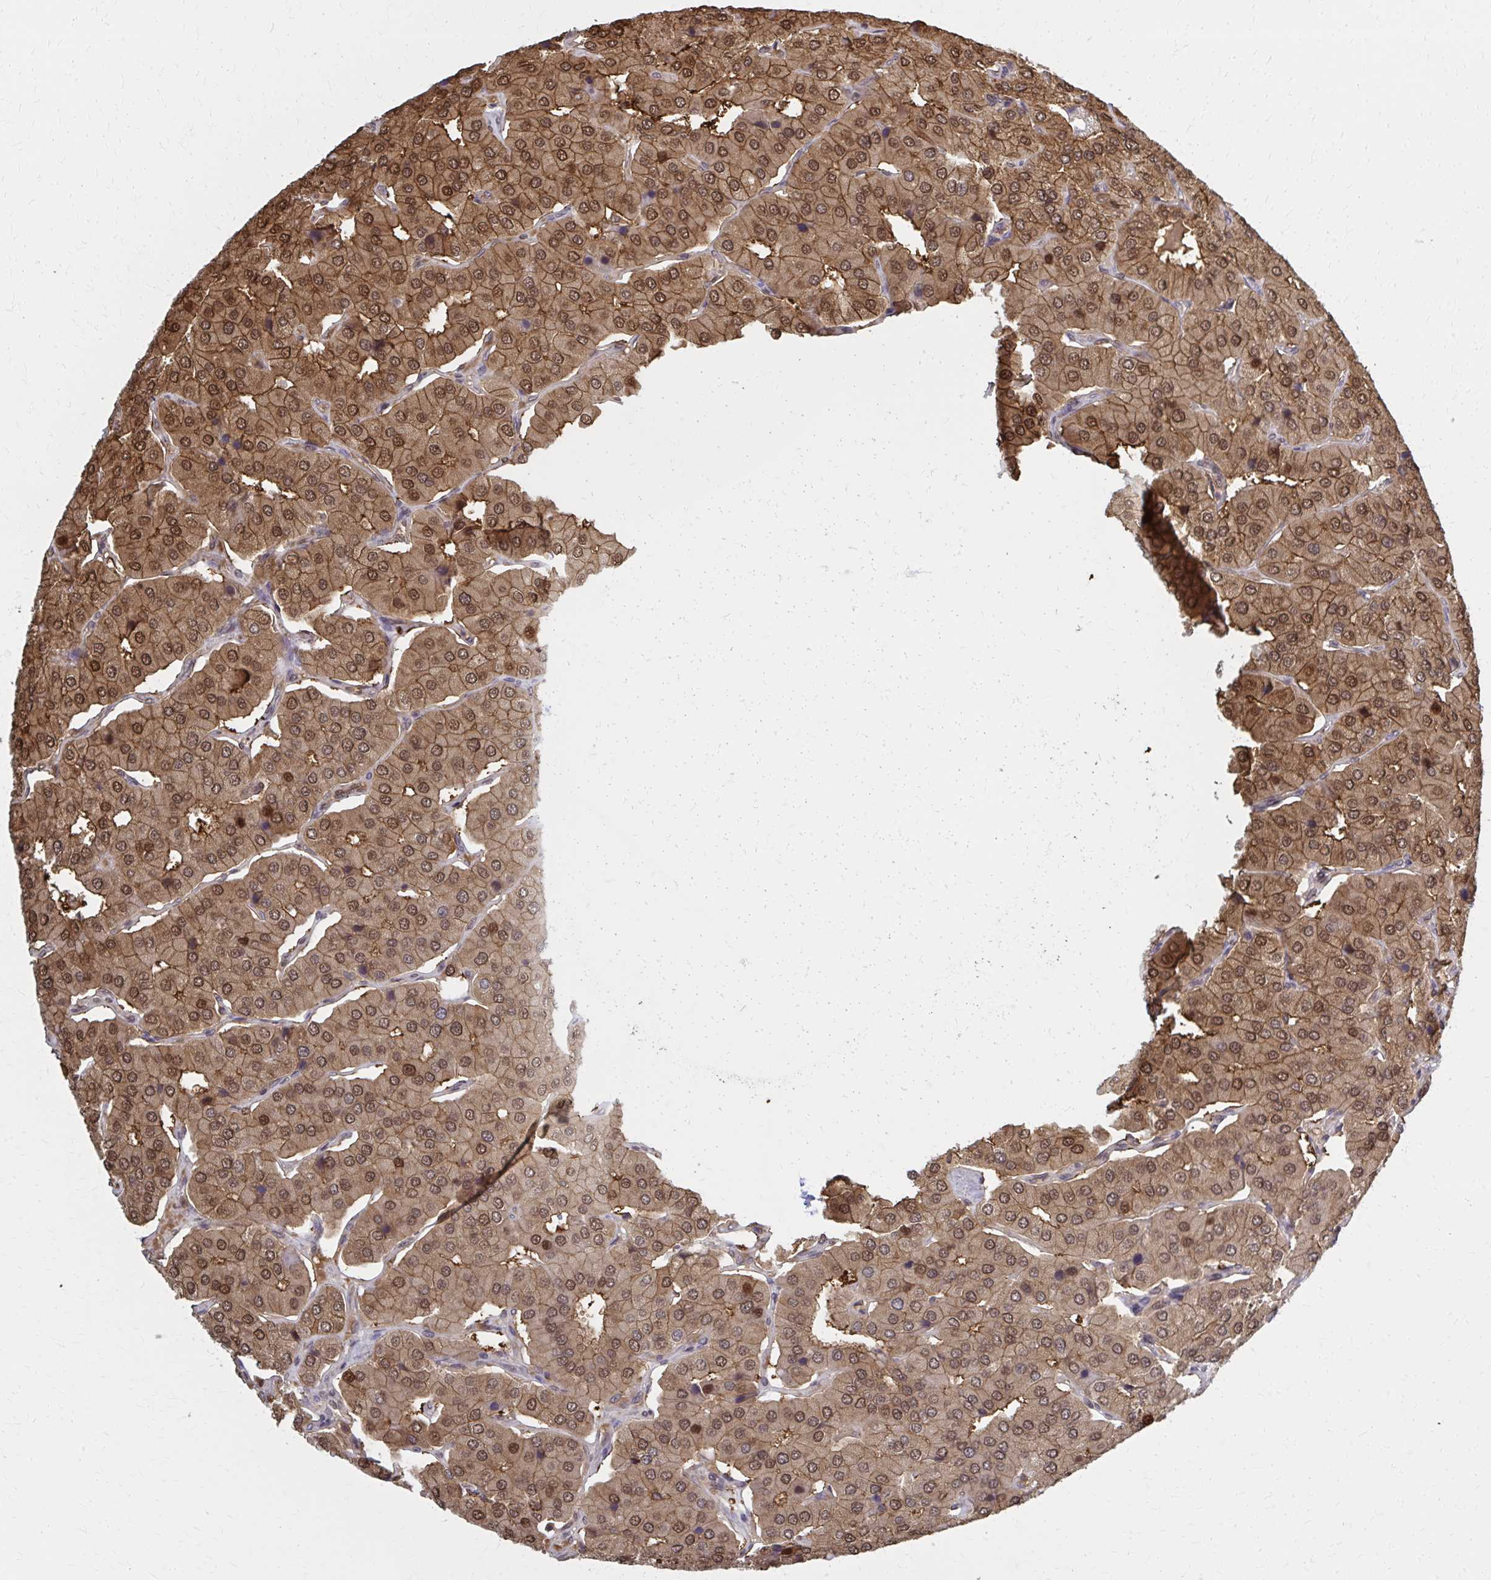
{"staining": {"intensity": "moderate", "quantity": ">75%", "location": "cytoplasmic/membranous,nuclear"}, "tissue": "parathyroid gland", "cell_type": "Glandular cells", "image_type": "normal", "snomed": [{"axis": "morphology", "description": "Normal tissue, NOS"}, {"axis": "morphology", "description": "Adenoma, NOS"}, {"axis": "topography", "description": "Parathyroid gland"}], "caption": "Protein staining by immunohistochemistry (IHC) demonstrates moderate cytoplasmic/membranous,nuclear expression in approximately >75% of glandular cells in benign parathyroid gland.", "gene": "MDH1", "patient": {"sex": "female", "age": 86}}